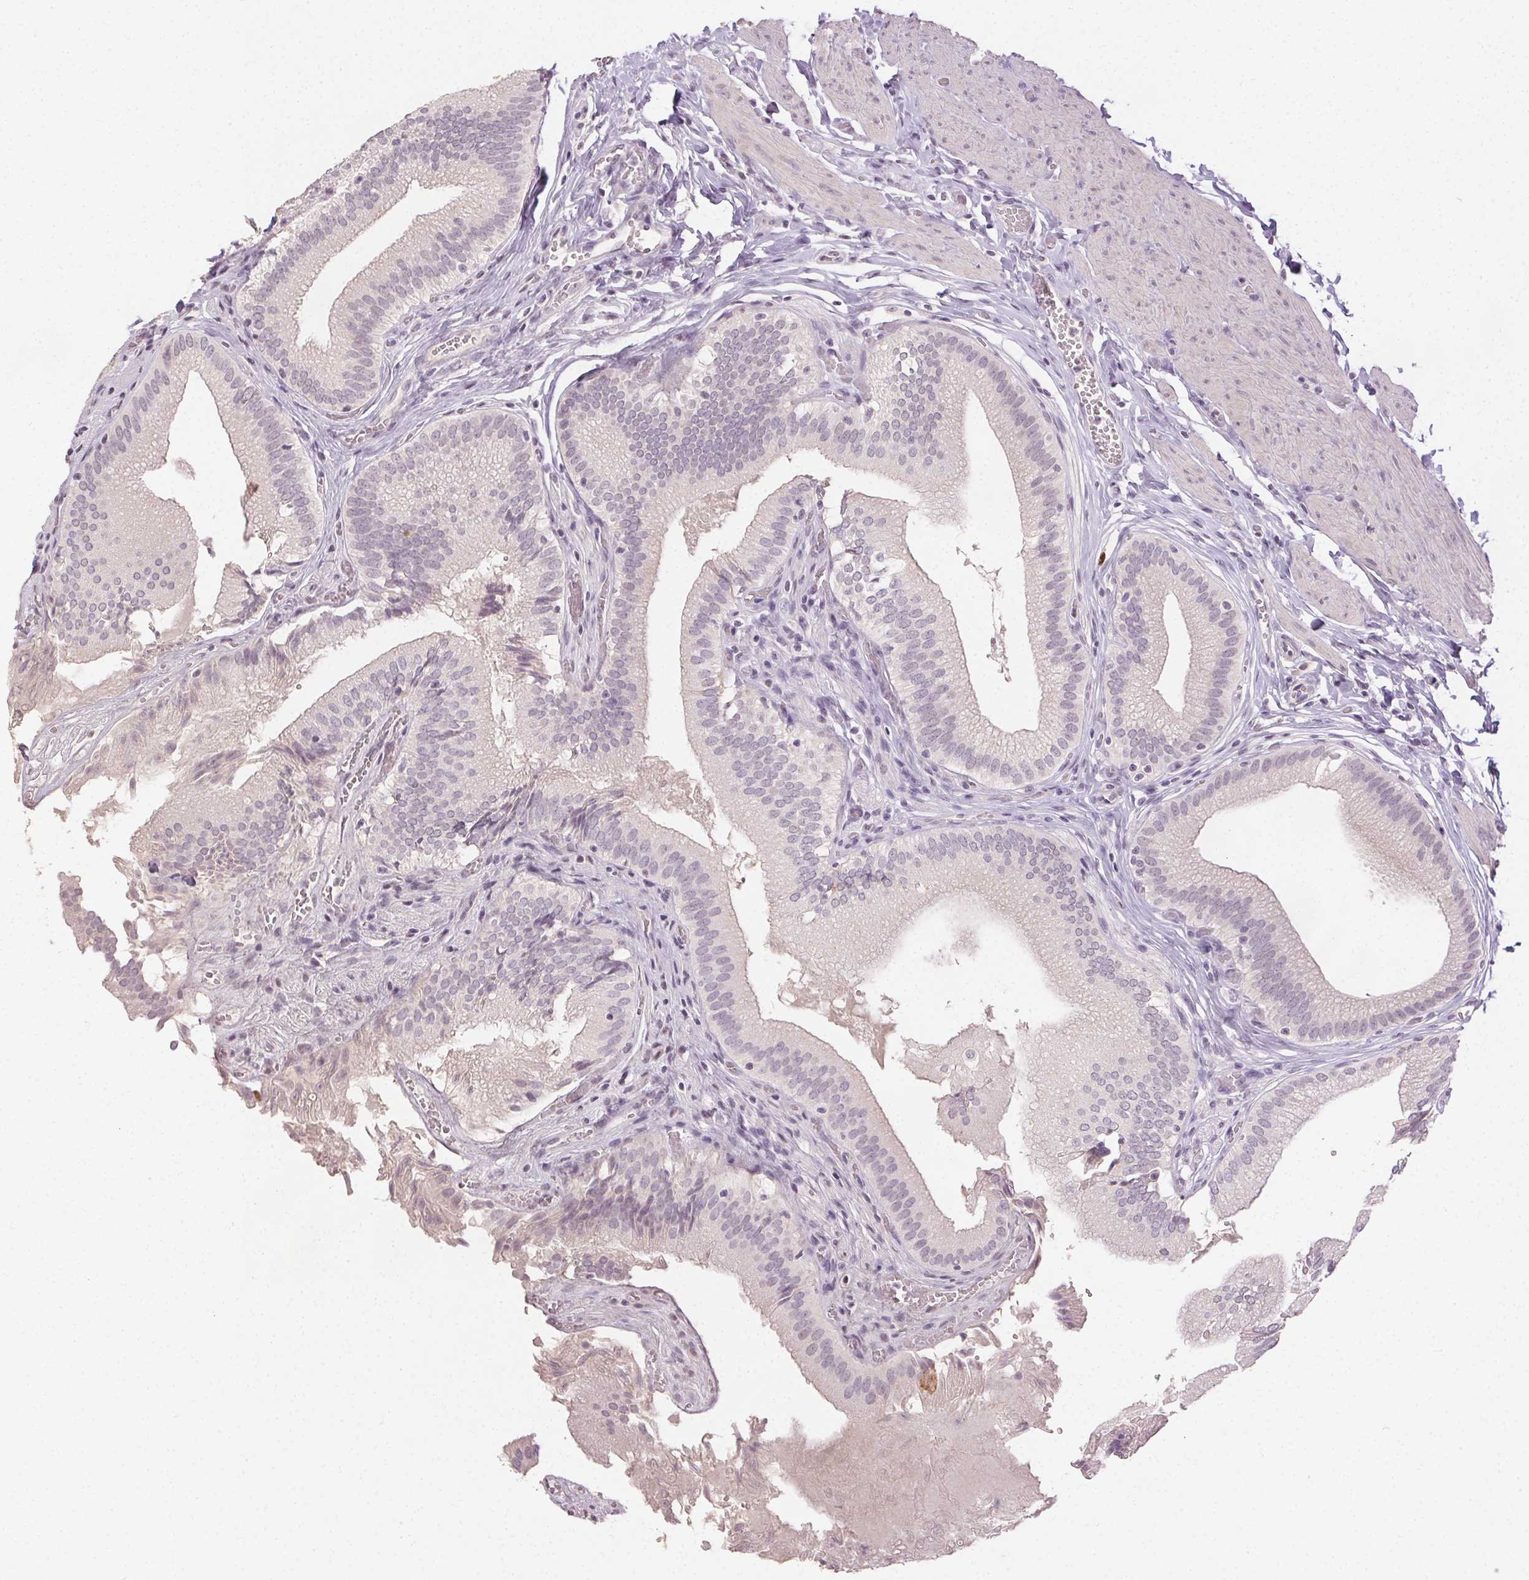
{"staining": {"intensity": "negative", "quantity": "none", "location": "none"}, "tissue": "gallbladder", "cell_type": "Glandular cells", "image_type": "normal", "snomed": [{"axis": "morphology", "description": "Normal tissue, NOS"}, {"axis": "topography", "description": "Gallbladder"}, {"axis": "topography", "description": "Peripheral nerve tissue"}], "caption": "Glandular cells show no significant protein staining in normal gallbladder. (DAB (3,3'-diaminobenzidine) IHC visualized using brightfield microscopy, high magnification).", "gene": "ANLN", "patient": {"sex": "male", "age": 17}}